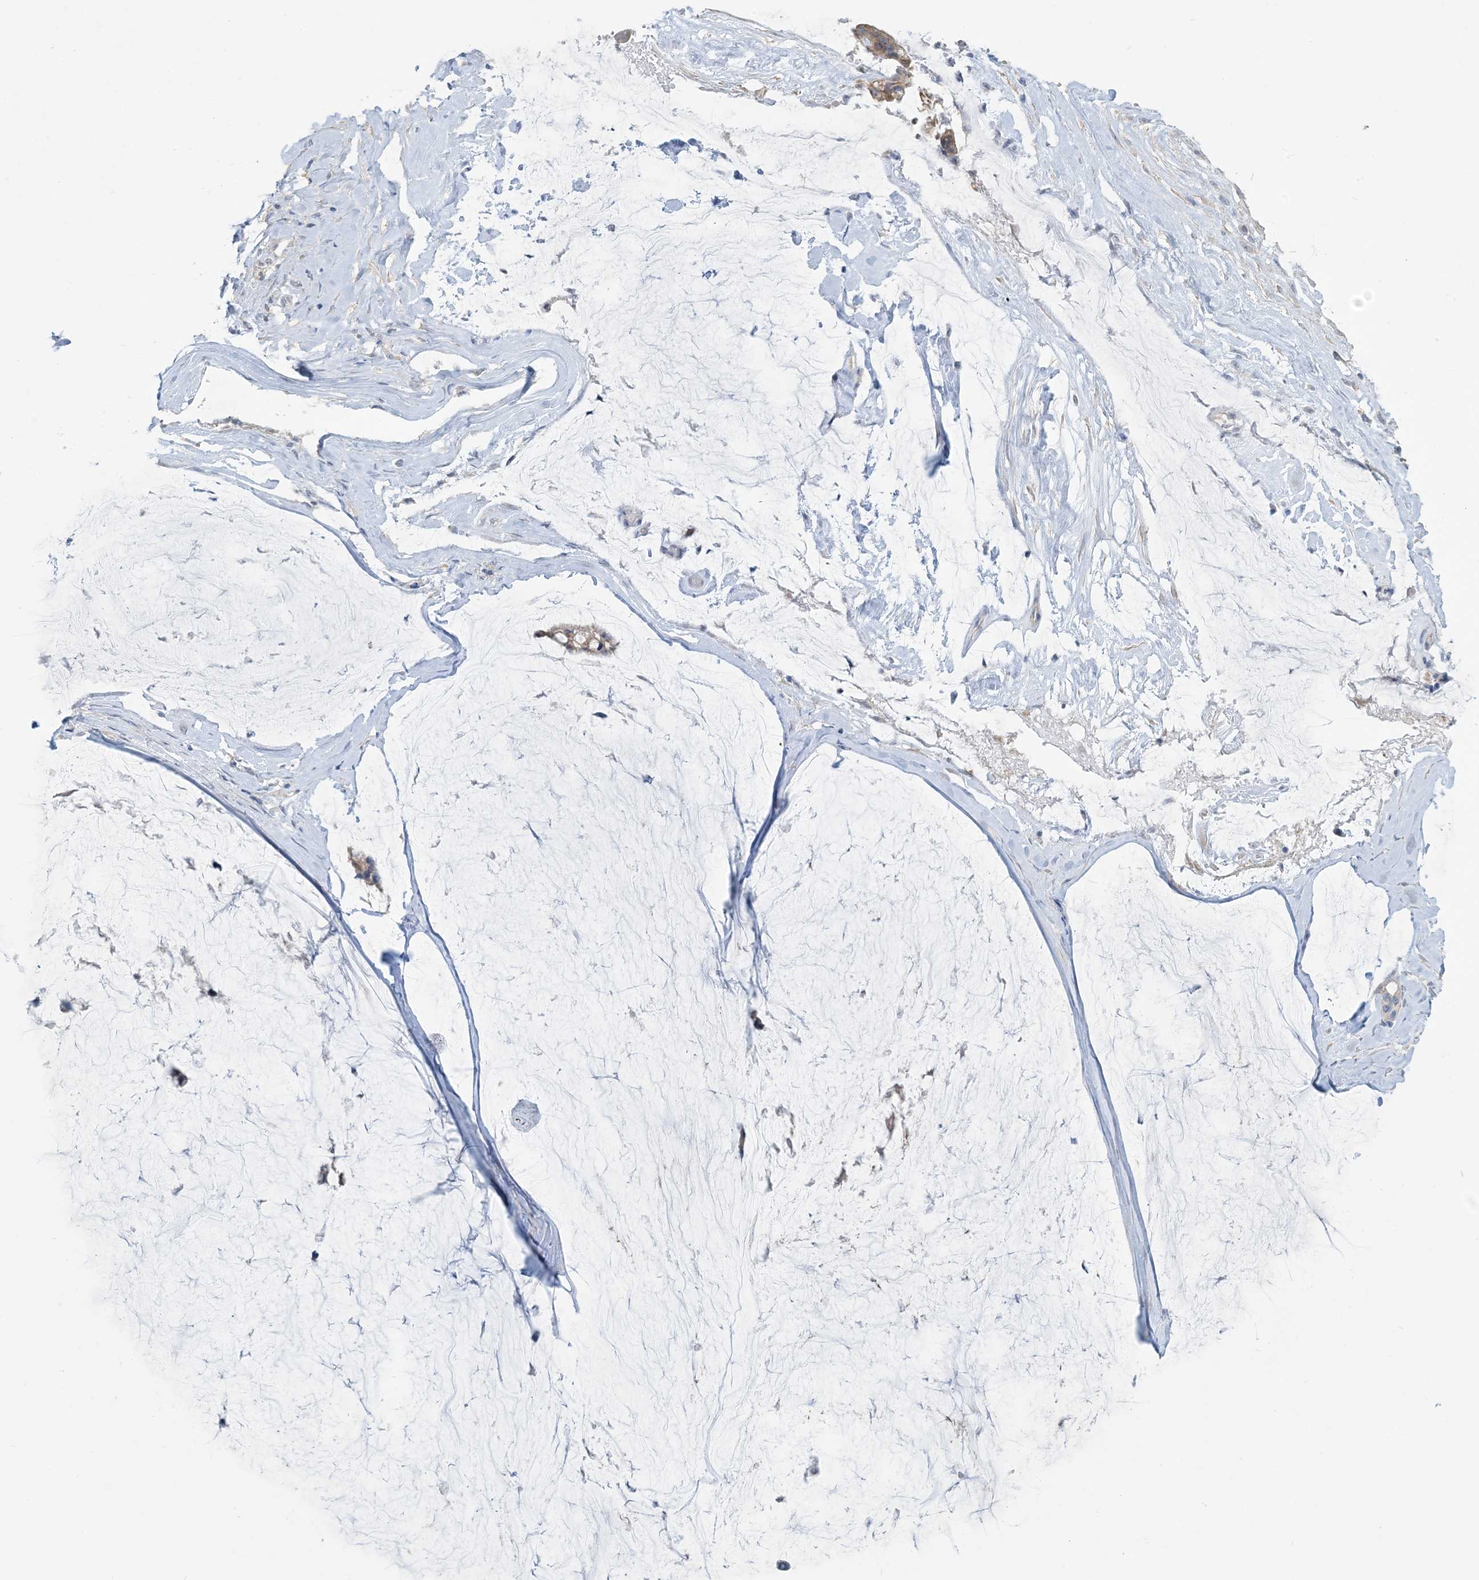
{"staining": {"intensity": "weak", "quantity": "25%-75%", "location": "cytoplasmic/membranous"}, "tissue": "ovarian cancer", "cell_type": "Tumor cells", "image_type": "cancer", "snomed": [{"axis": "morphology", "description": "Cystadenocarcinoma, mucinous, NOS"}, {"axis": "topography", "description": "Ovary"}], "caption": "This image exhibits ovarian cancer stained with IHC to label a protein in brown. The cytoplasmic/membranous of tumor cells show weak positivity for the protein. Nuclei are counter-stained blue.", "gene": "MRPS18A", "patient": {"sex": "female", "age": 39}}